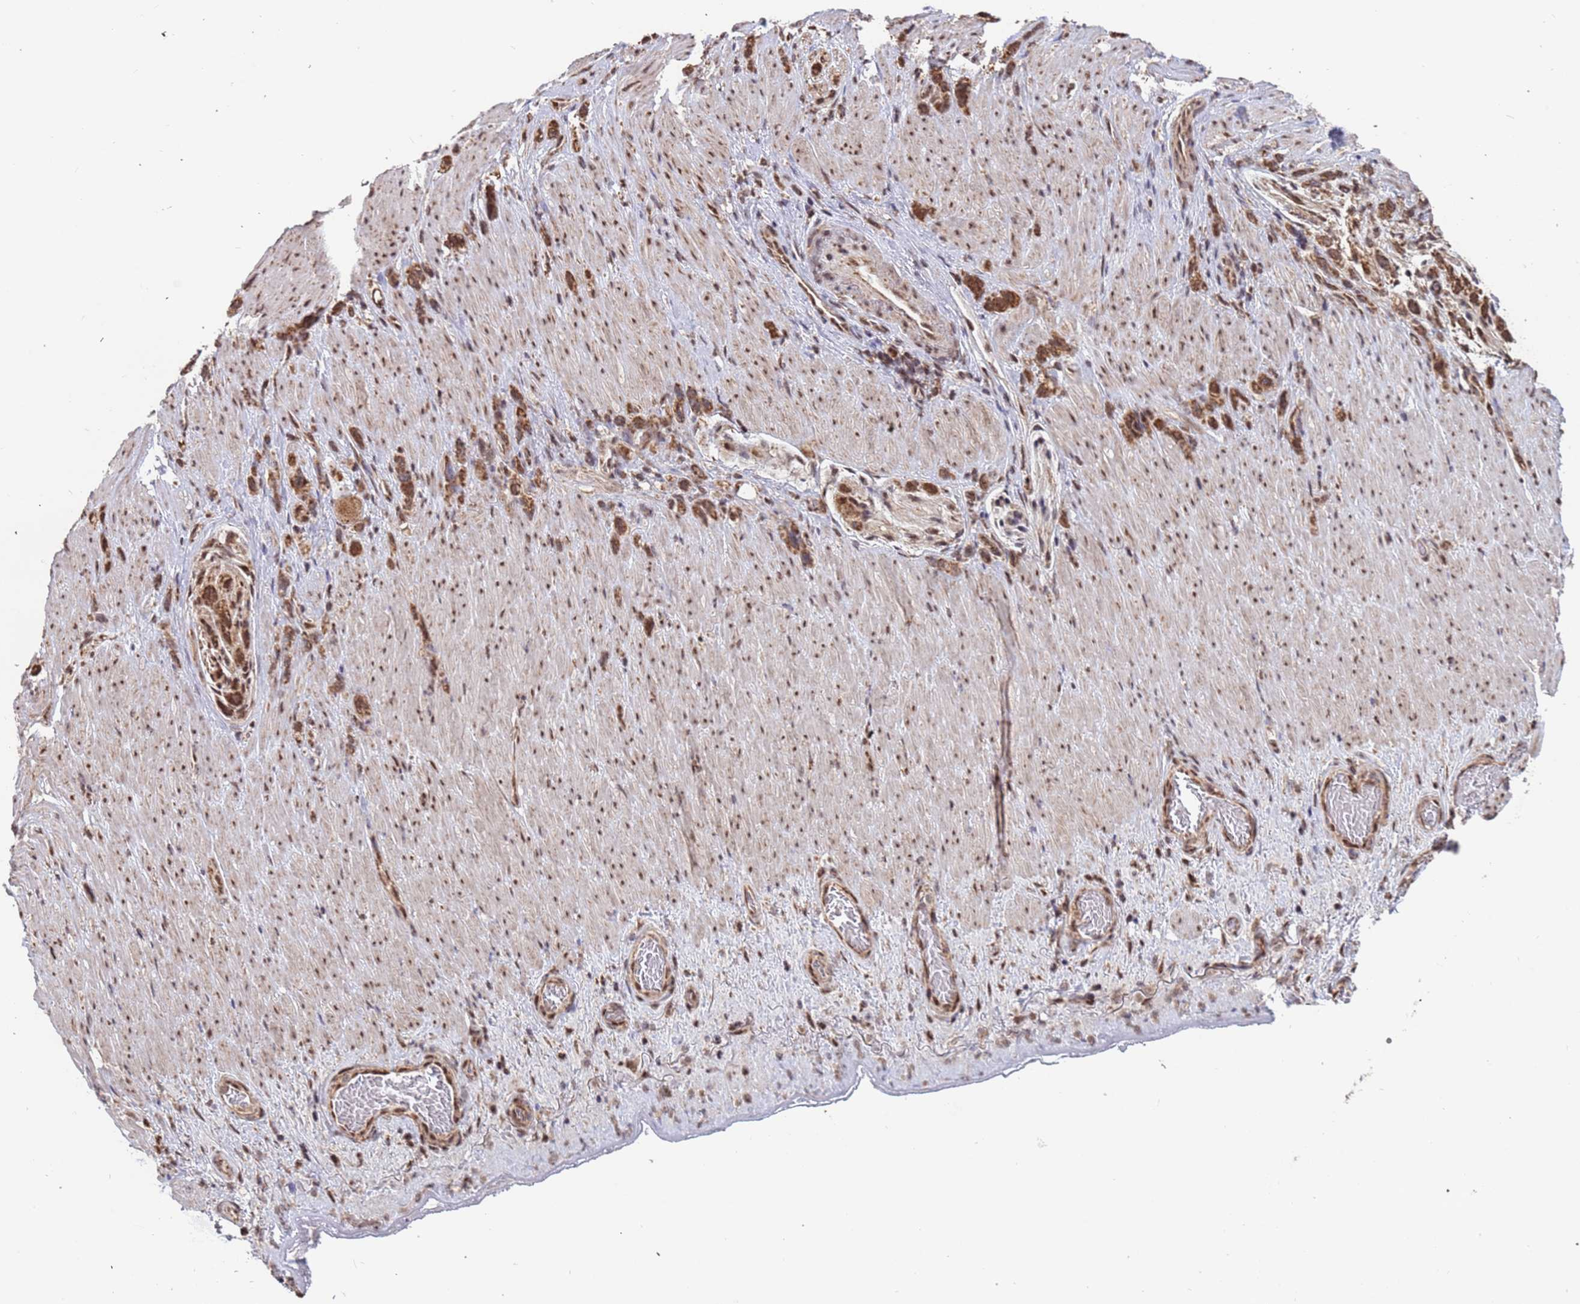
{"staining": {"intensity": "moderate", "quantity": ">75%", "location": "cytoplasmic/membranous,nuclear"}, "tissue": "stomach cancer", "cell_type": "Tumor cells", "image_type": "cancer", "snomed": [{"axis": "morphology", "description": "Adenocarcinoma, NOS"}, {"axis": "topography", "description": "Stomach"}], "caption": "This photomicrograph demonstrates immunohistochemistry staining of stomach adenocarcinoma, with medium moderate cytoplasmic/membranous and nuclear staining in about >75% of tumor cells.", "gene": "DENND2B", "patient": {"sex": "female", "age": 65}}